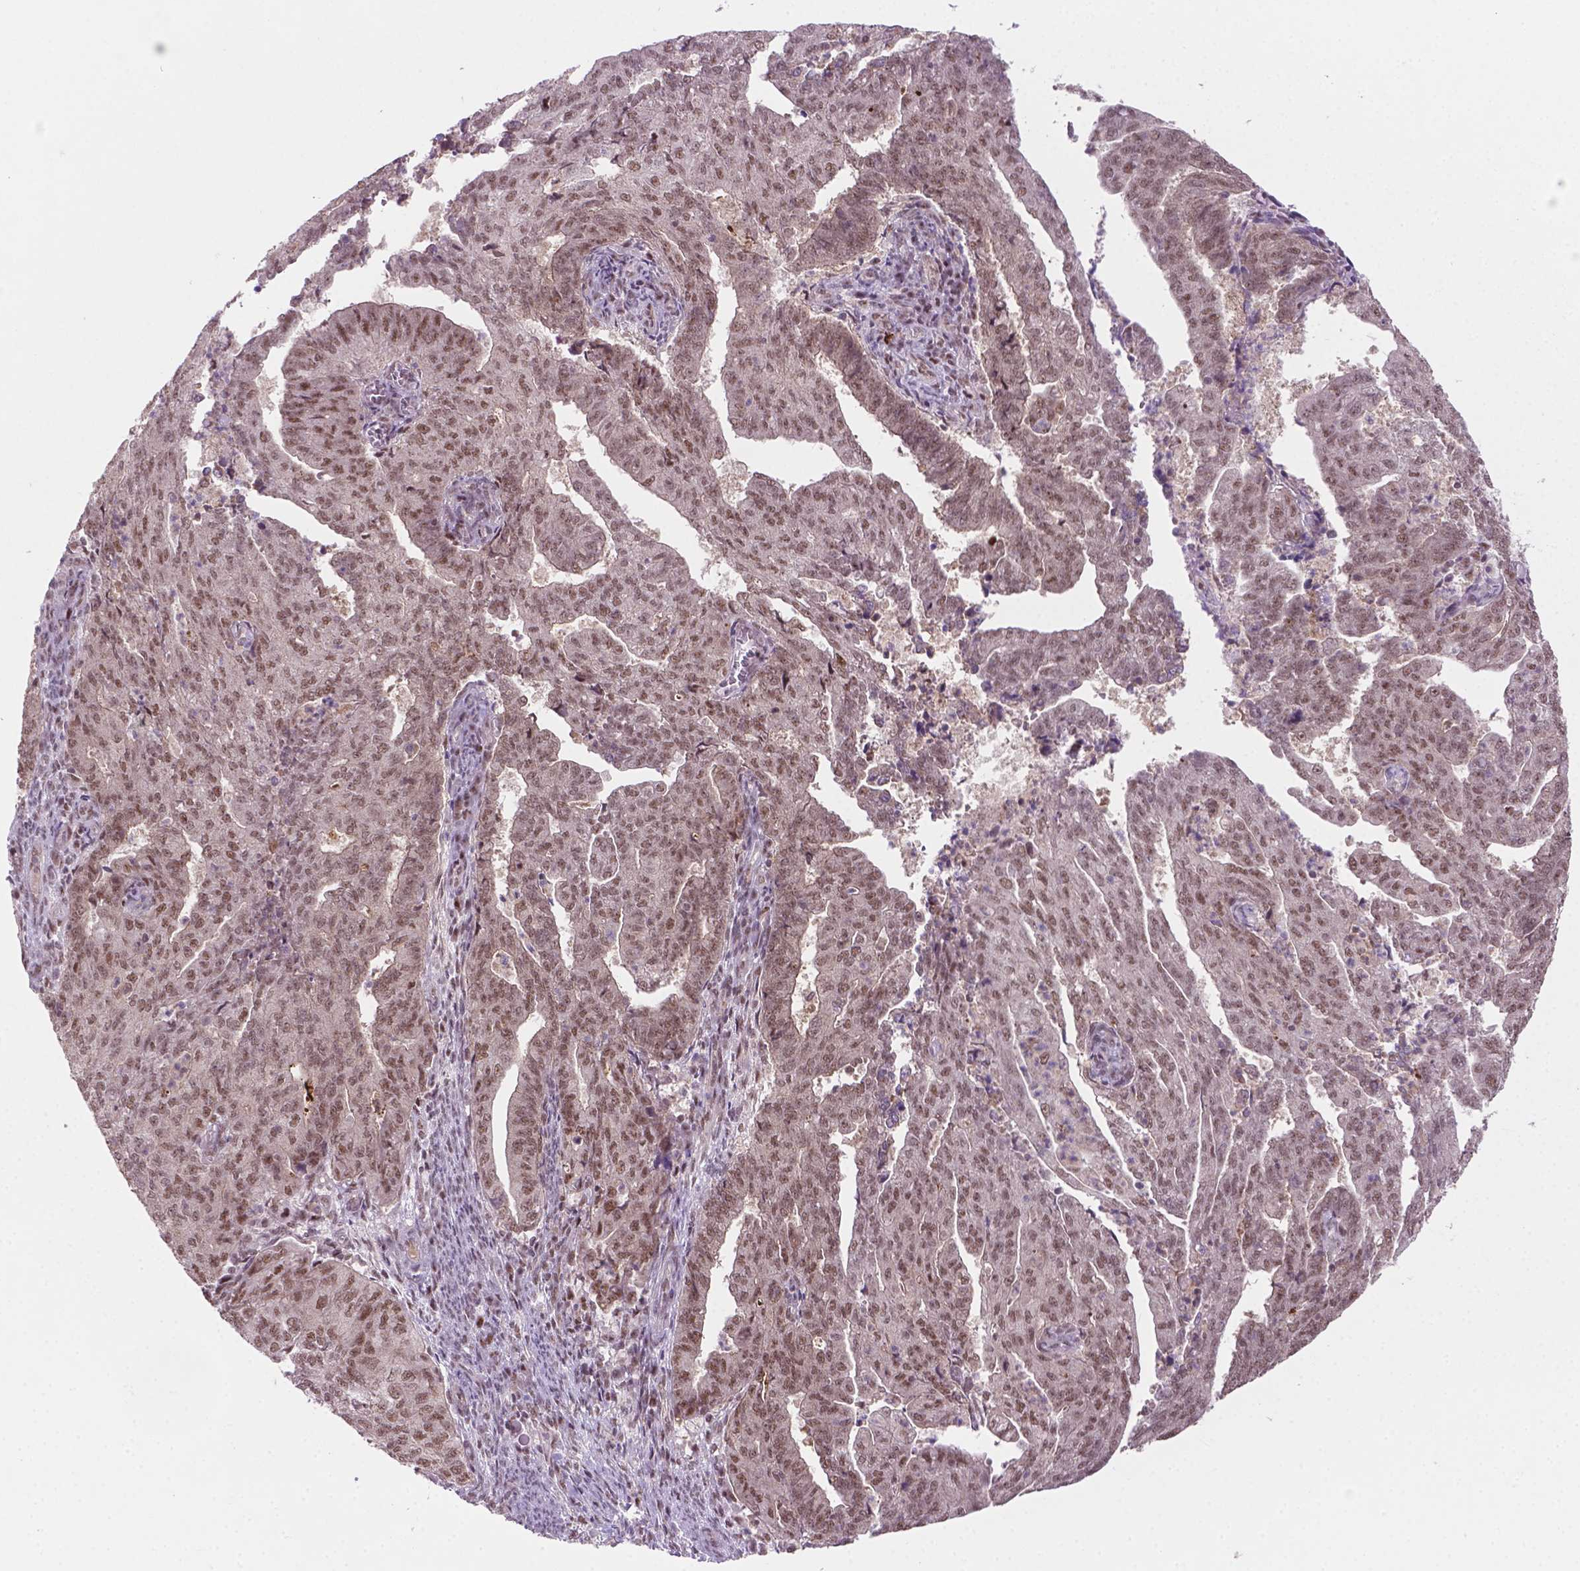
{"staining": {"intensity": "moderate", "quantity": ">75%", "location": "nuclear"}, "tissue": "endometrial cancer", "cell_type": "Tumor cells", "image_type": "cancer", "snomed": [{"axis": "morphology", "description": "Adenocarcinoma, NOS"}, {"axis": "topography", "description": "Endometrium"}], "caption": "This is an image of IHC staining of endometrial cancer (adenocarcinoma), which shows moderate expression in the nuclear of tumor cells.", "gene": "PHAX", "patient": {"sex": "female", "age": 82}}